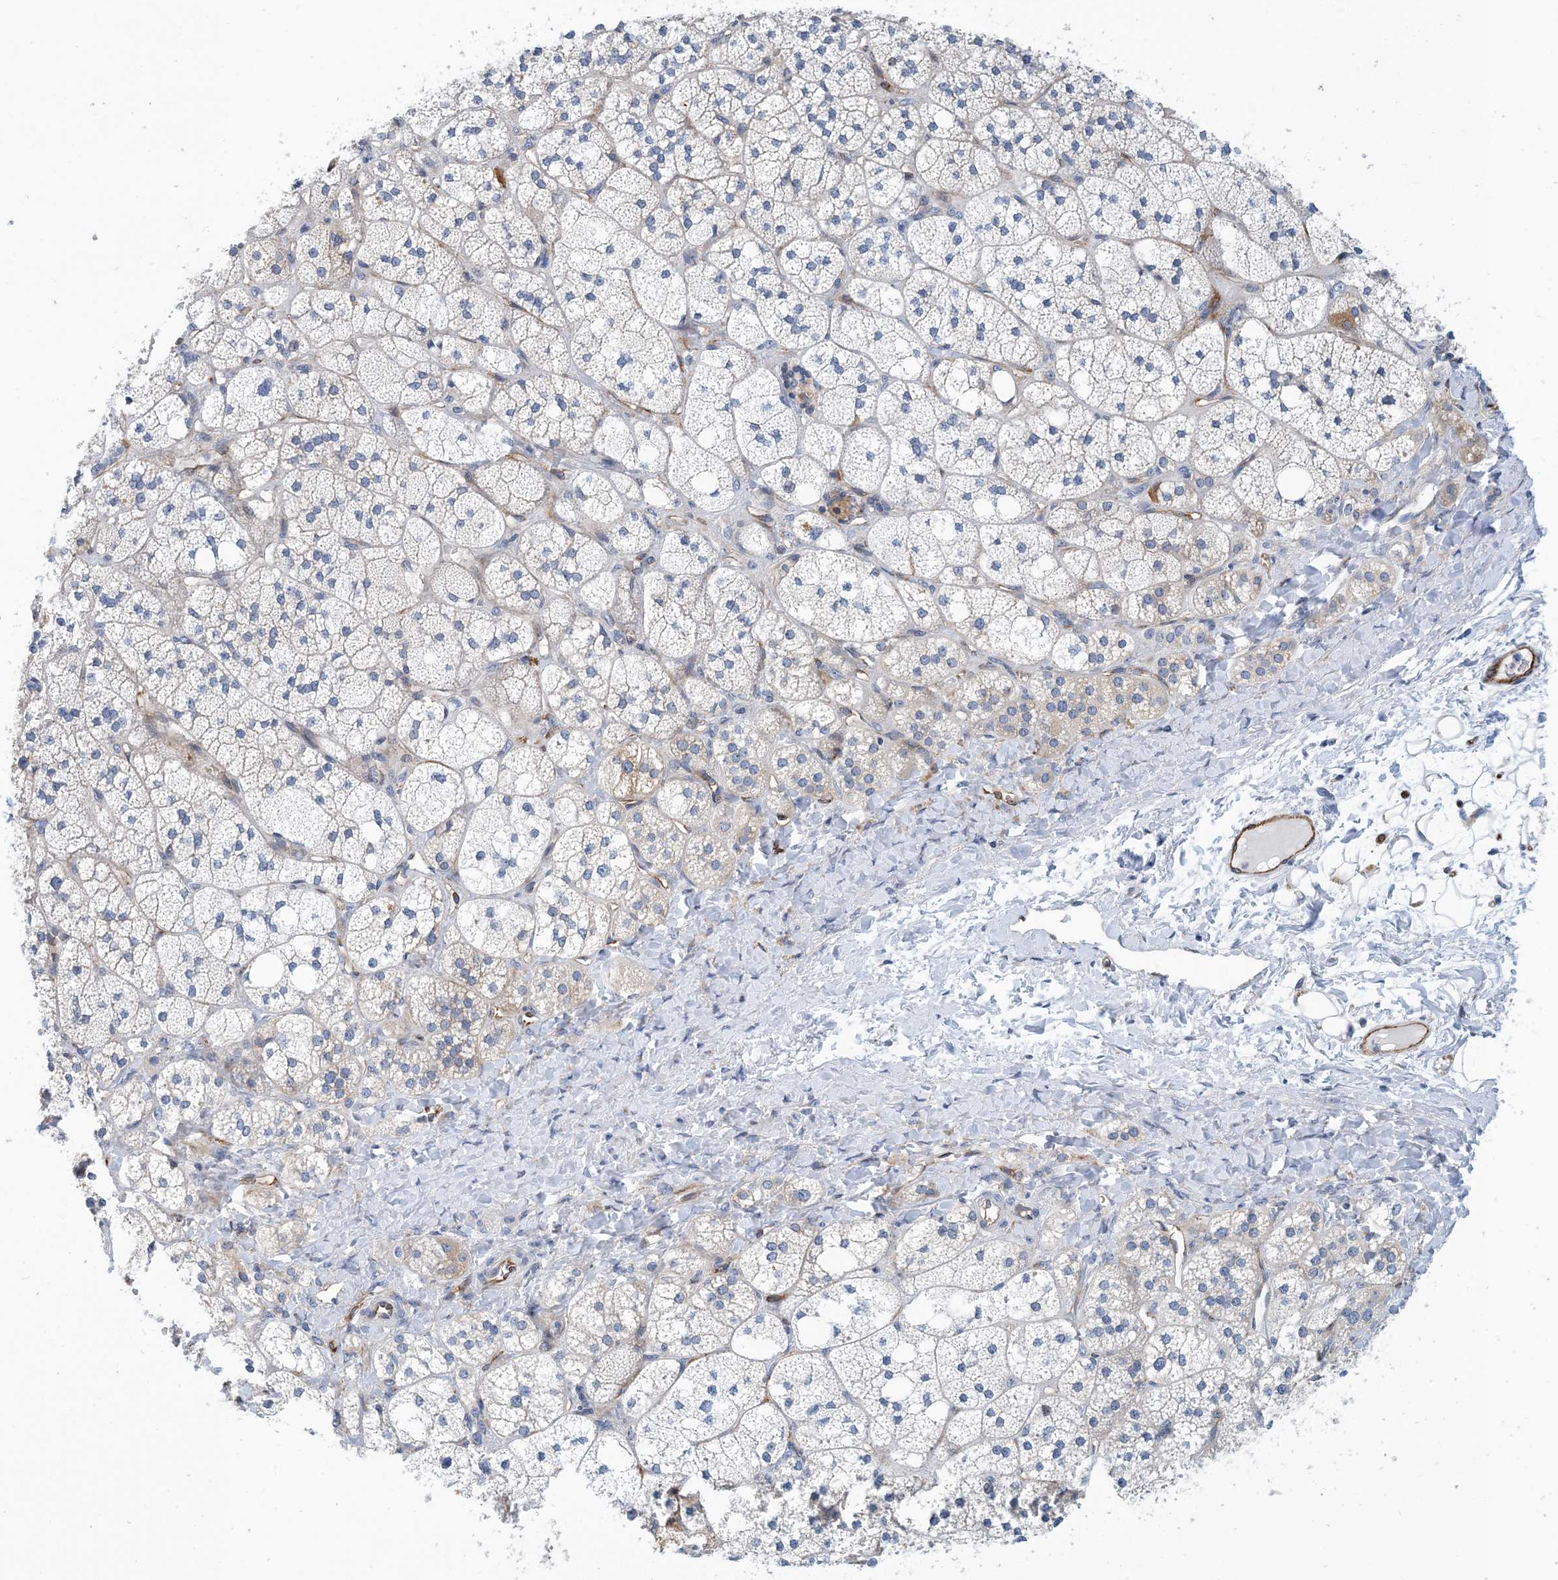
{"staining": {"intensity": "moderate", "quantity": "<25%", "location": "cytoplasmic/membranous"}, "tissue": "adrenal gland", "cell_type": "Glandular cells", "image_type": "normal", "snomed": [{"axis": "morphology", "description": "Normal tissue, NOS"}, {"axis": "topography", "description": "Adrenal gland"}], "caption": "Normal adrenal gland displays moderate cytoplasmic/membranous staining in approximately <25% of glandular cells, visualized by immunohistochemistry.", "gene": "PCDHA2", "patient": {"sex": "male", "age": 61}}